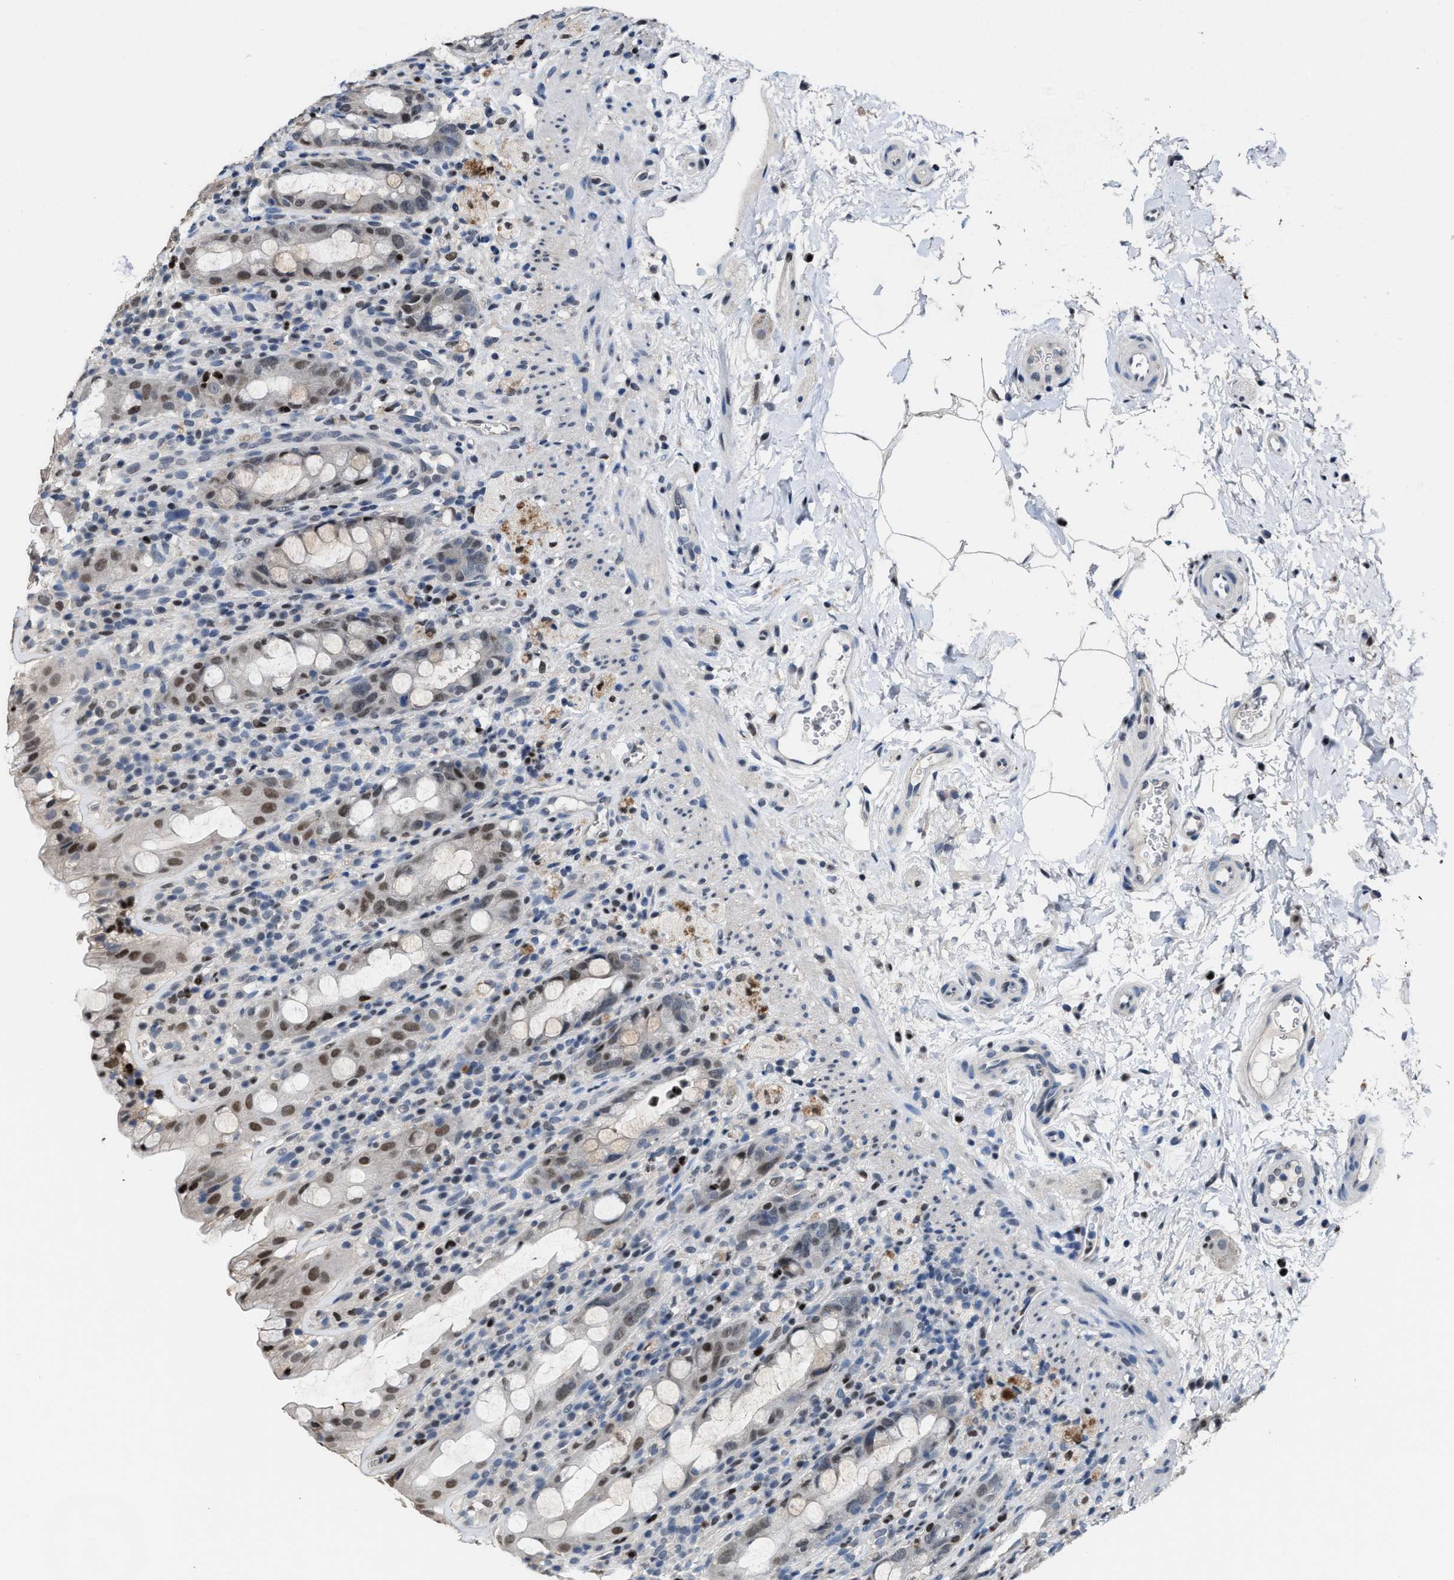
{"staining": {"intensity": "moderate", "quantity": "25%-75%", "location": "nuclear"}, "tissue": "rectum", "cell_type": "Glandular cells", "image_type": "normal", "snomed": [{"axis": "morphology", "description": "Normal tissue, NOS"}, {"axis": "topography", "description": "Rectum"}], "caption": "Protein staining displays moderate nuclear expression in about 25%-75% of glandular cells in normal rectum. Immunohistochemistry (ihc) stains the protein of interest in brown and the nuclei are stained blue.", "gene": "ZNF20", "patient": {"sex": "male", "age": 44}}